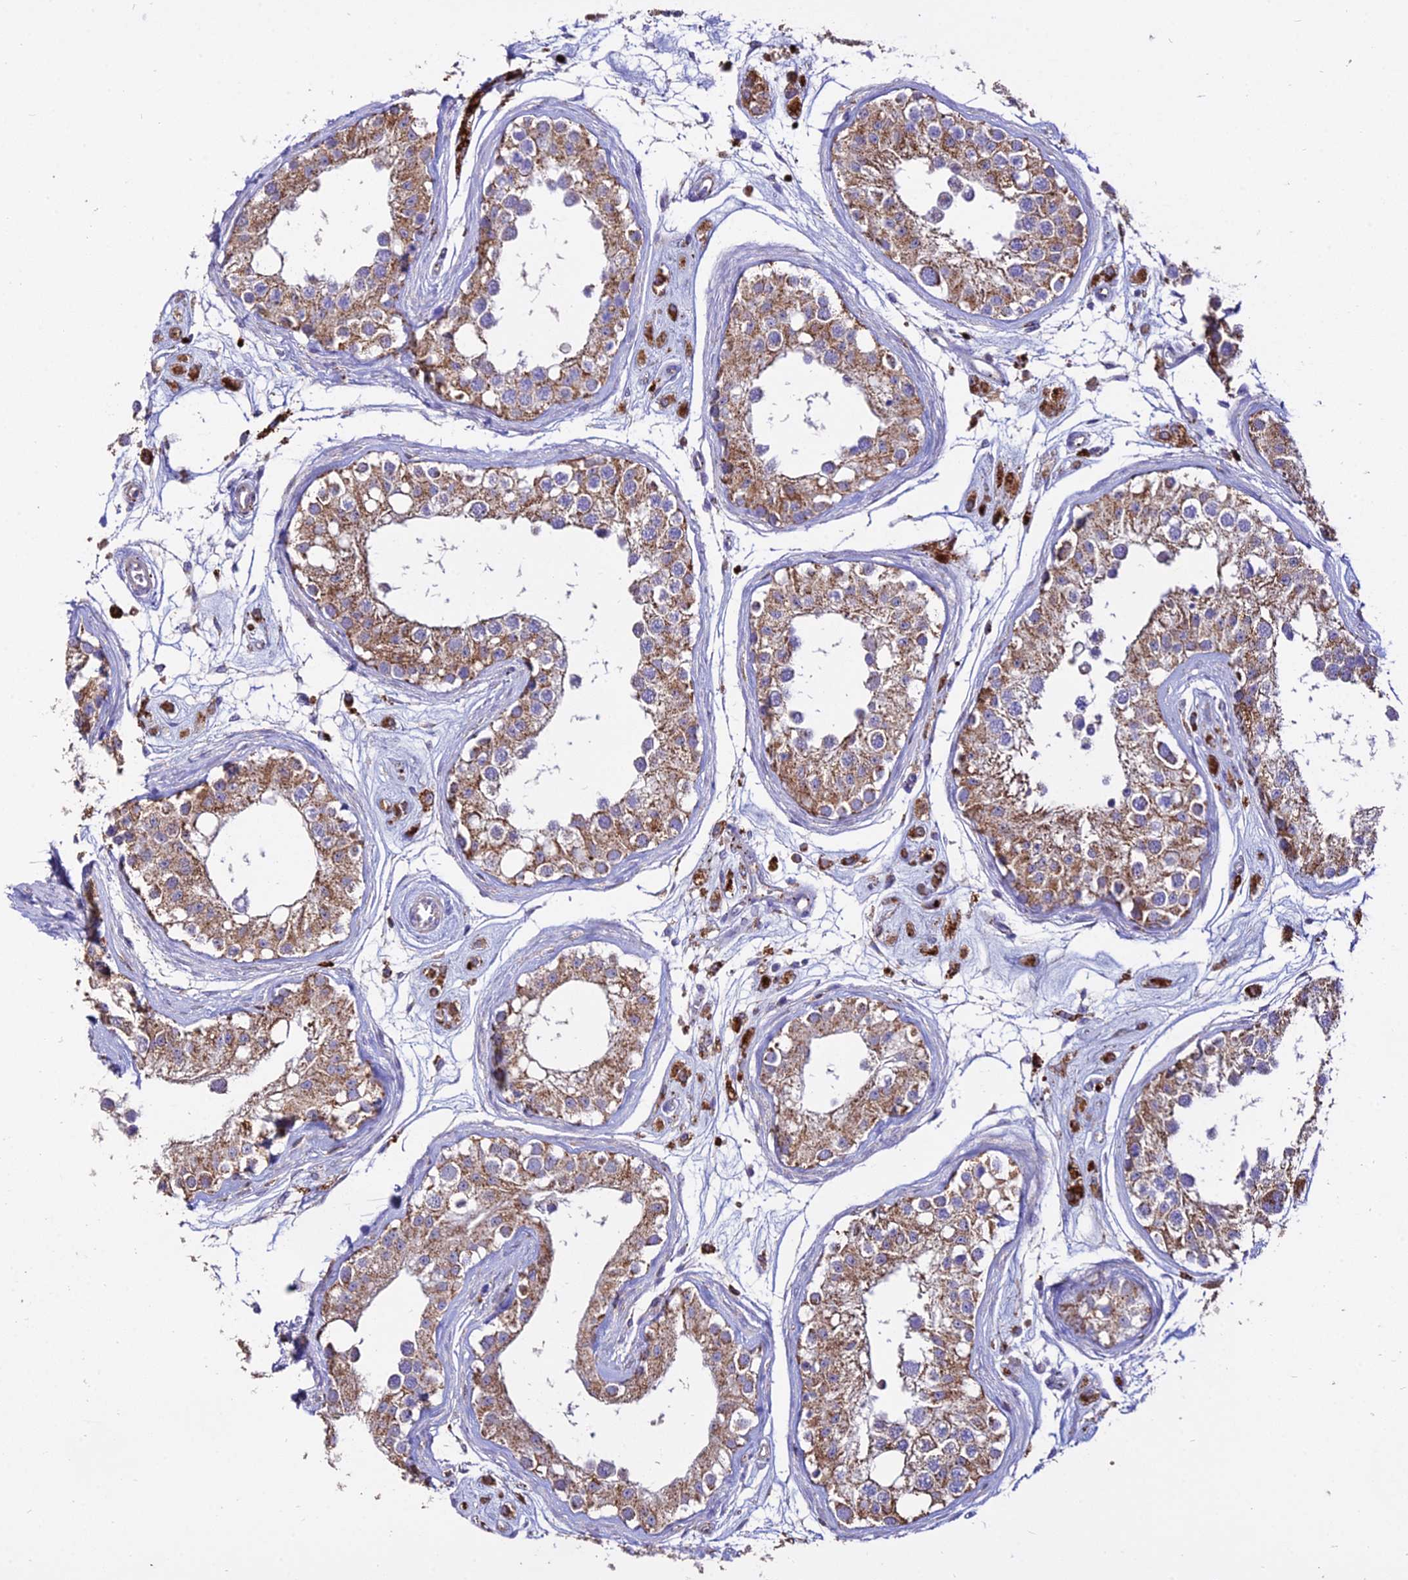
{"staining": {"intensity": "moderate", "quantity": ">75%", "location": "cytoplasmic/membranous"}, "tissue": "testis", "cell_type": "Cells in seminiferous ducts", "image_type": "normal", "snomed": [{"axis": "morphology", "description": "Normal tissue, NOS"}, {"axis": "morphology", "description": "Adenocarcinoma, metastatic, NOS"}, {"axis": "topography", "description": "Testis"}], "caption": "Approximately >75% of cells in seminiferous ducts in unremarkable testis demonstrate moderate cytoplasmic/membranous protein positivity as visualized by brown immunohistochemical staining.", "gene": "PNLIPRP3", "patient": {"sex": "male", "age": 26}}